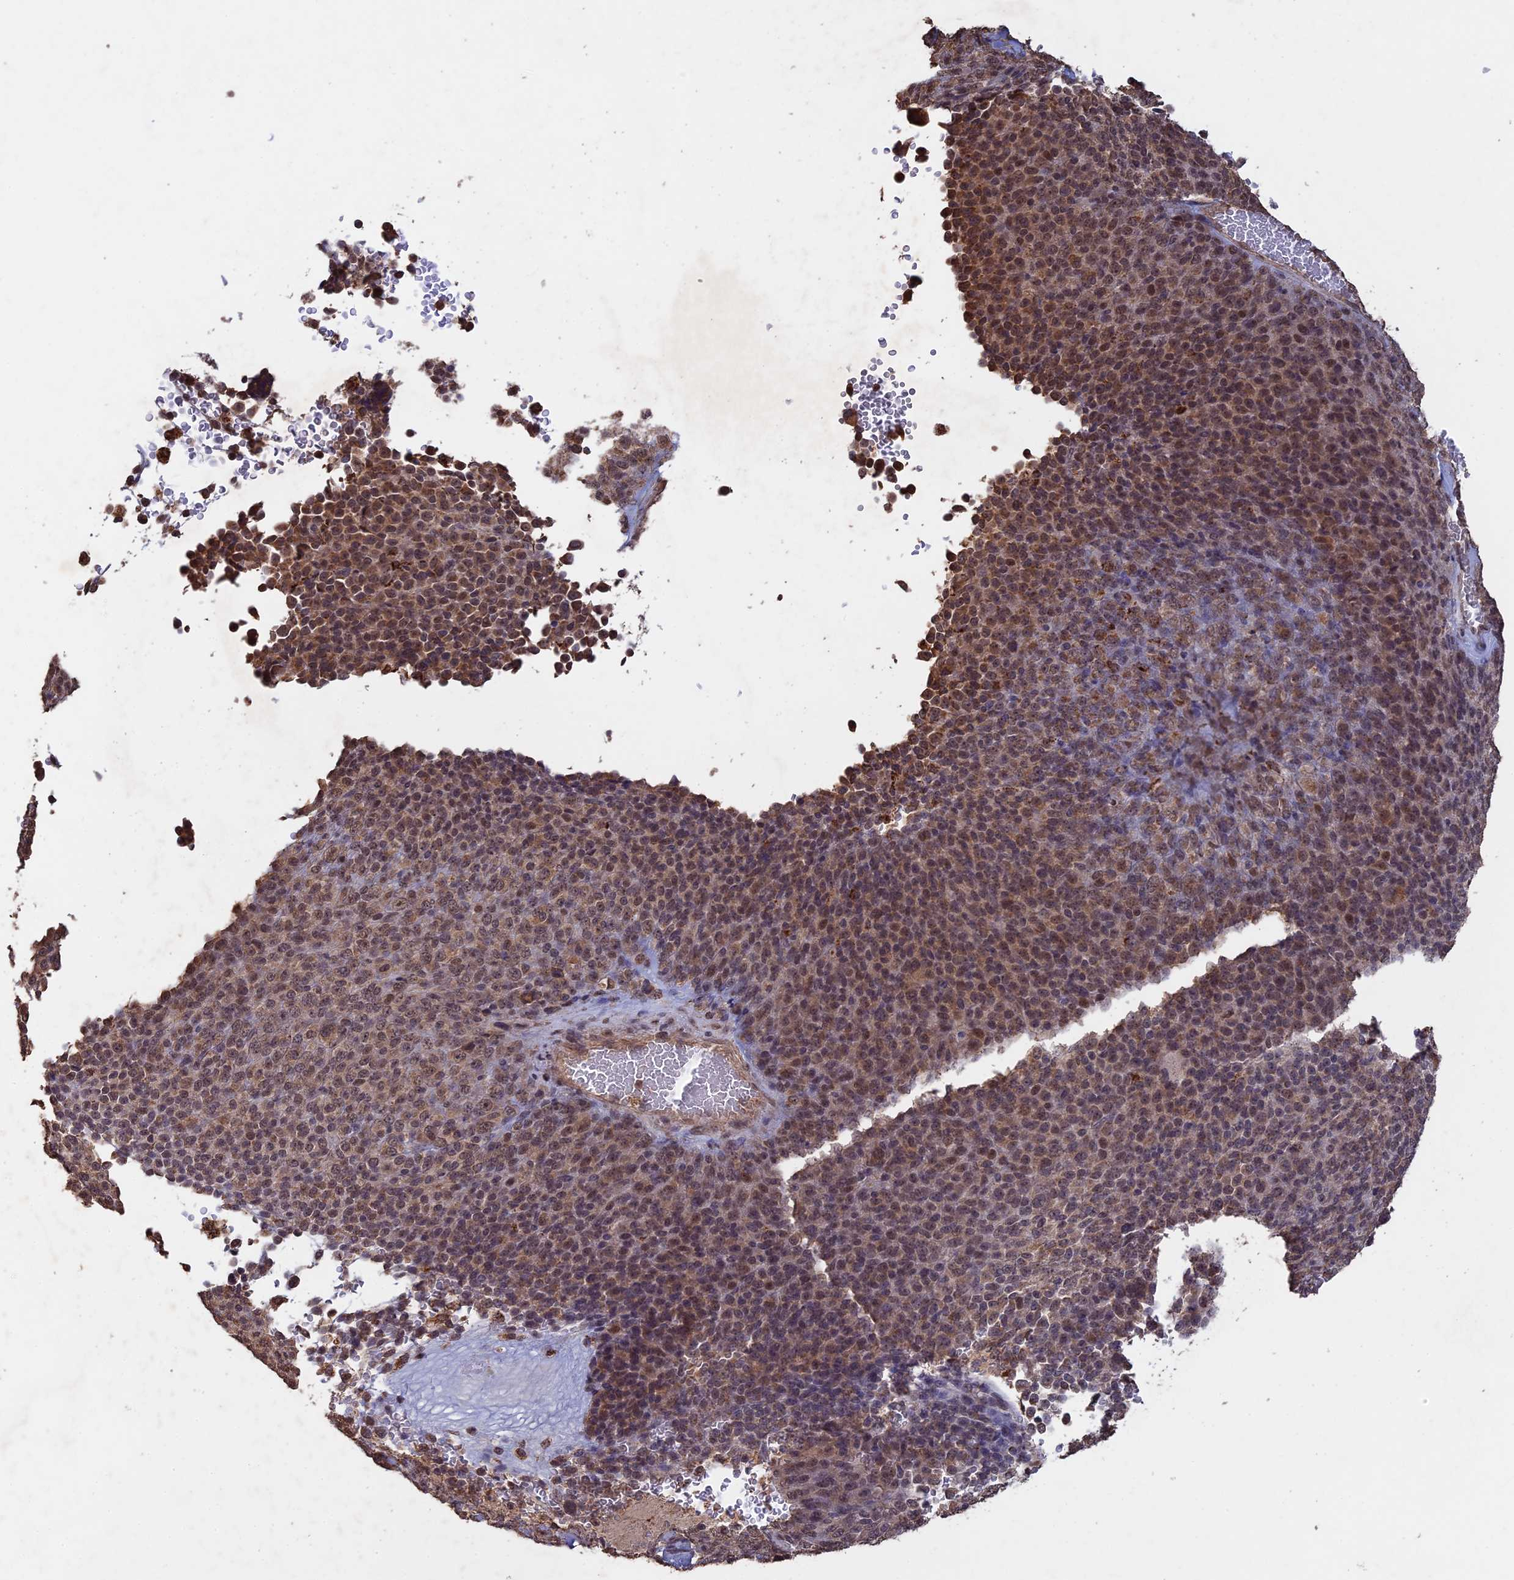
{"staining": {"intensity": "moderate", "quantity": ">75%", "location": "cytoplasmic/membranous,nuclear"}, "tissue": "melanoma", "cell_type": "Tumor cells", "image_type": "cancer", "snomed": [{"axis": "morphology", "description": "Malignant melanoma, Metastatic site"}, {"axis": "topography", "description": "Brain"}], "caption": "Human malignant melanoma (metastatic site) stained with a protein marker displays moderate staining in tumor cells.", "gene": "FAM210B", "patient": {"sex": "female", "age": 56}}